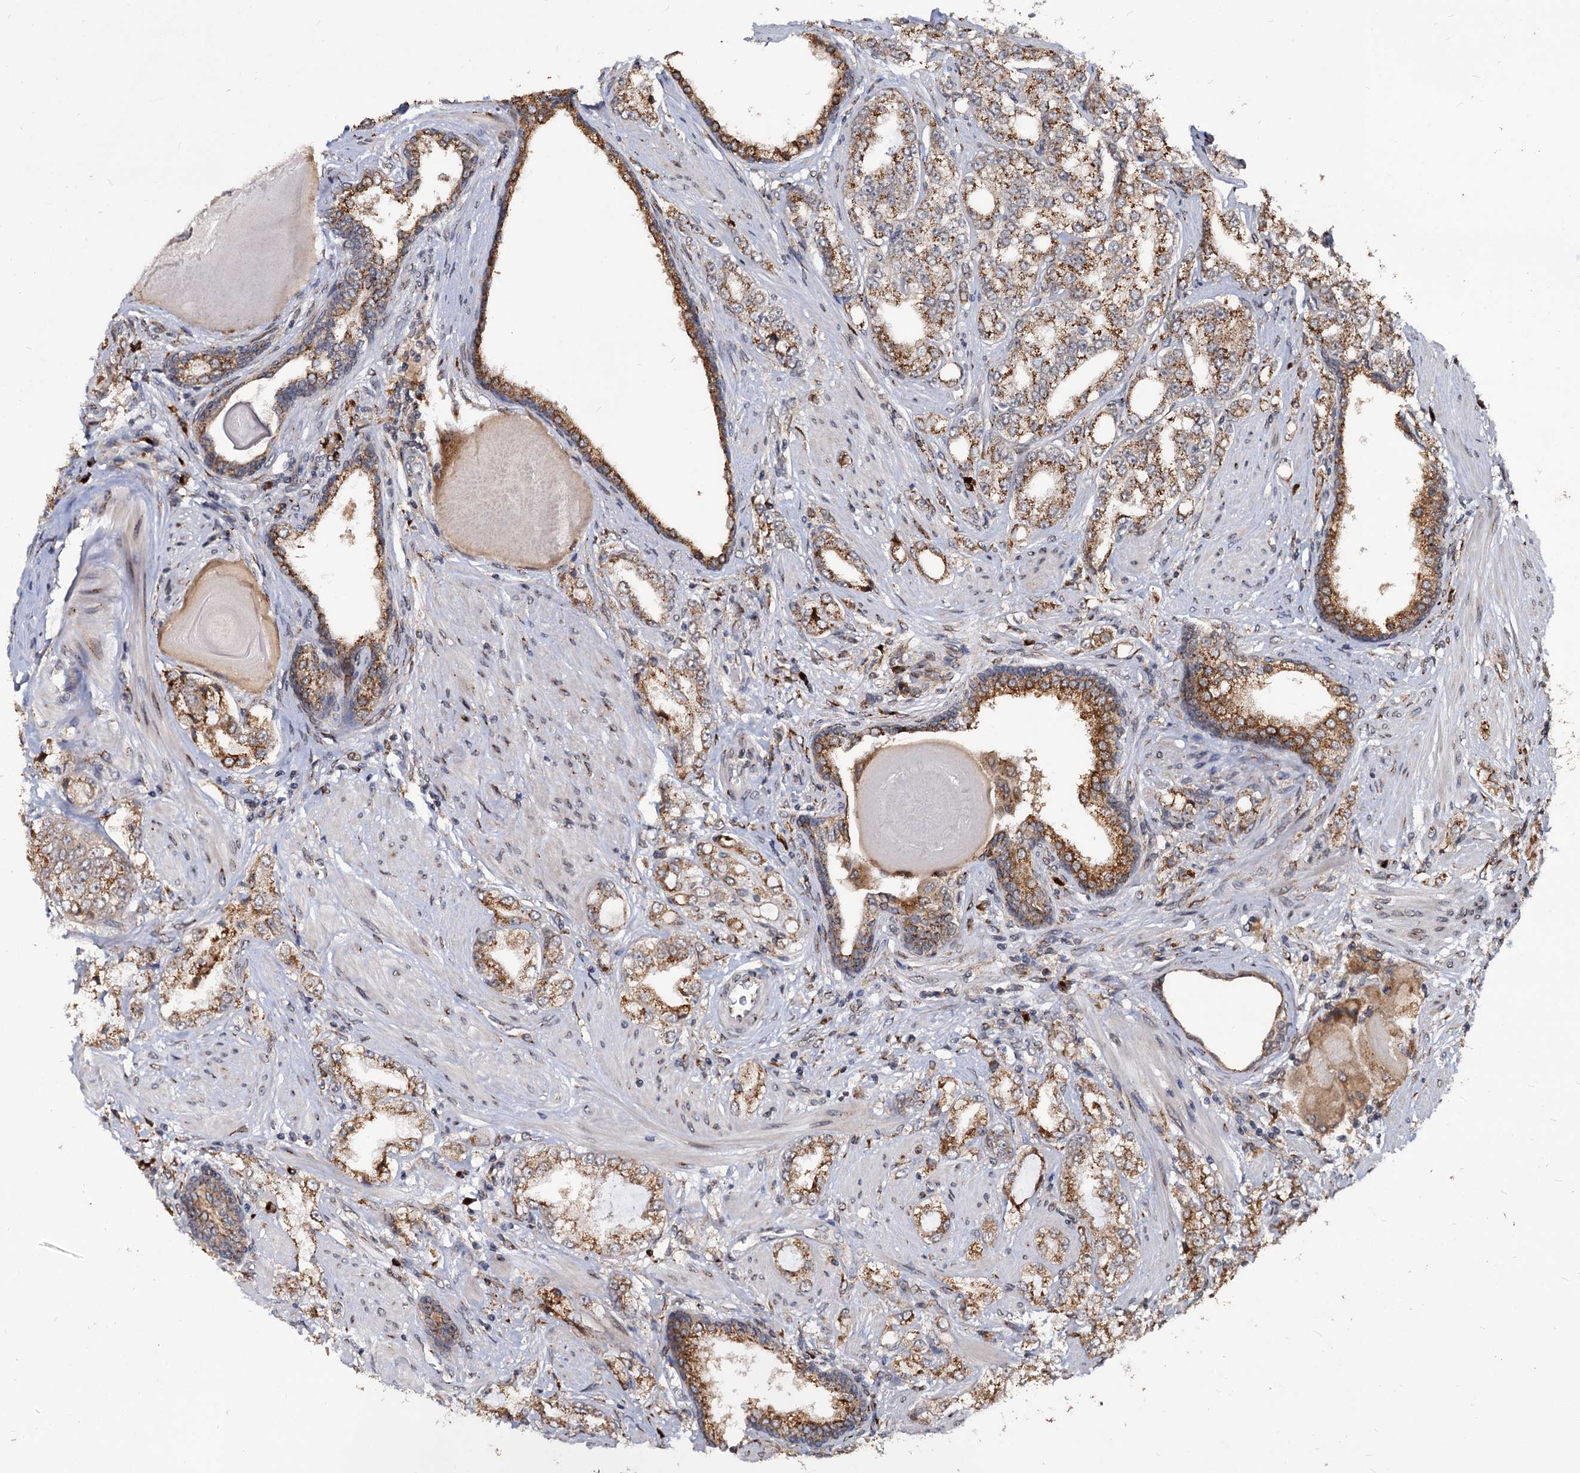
{"staining": {"intensity": "moderate", "quantity": ">75%", "location": "cytoplasmic/membranous"}, "tissue": "prostate cancer", "cell_type": "Tumor cells", "image_type": "cancer", "snomed": [{"axis": "morphology", "description": "Adenocarcinoma, High grade"}, {"axis": "topography", "description": "Prostate"}], "caption": "About >75% of tumor cells in prostate cancer (high-grade adenocarcinoma) display moderate cytoplasmic/membranous protein positivity as visualized by brown immunohistochemical staining.", "gene": "SAAL1", "patient": {"sex": "male", "age": 64}}